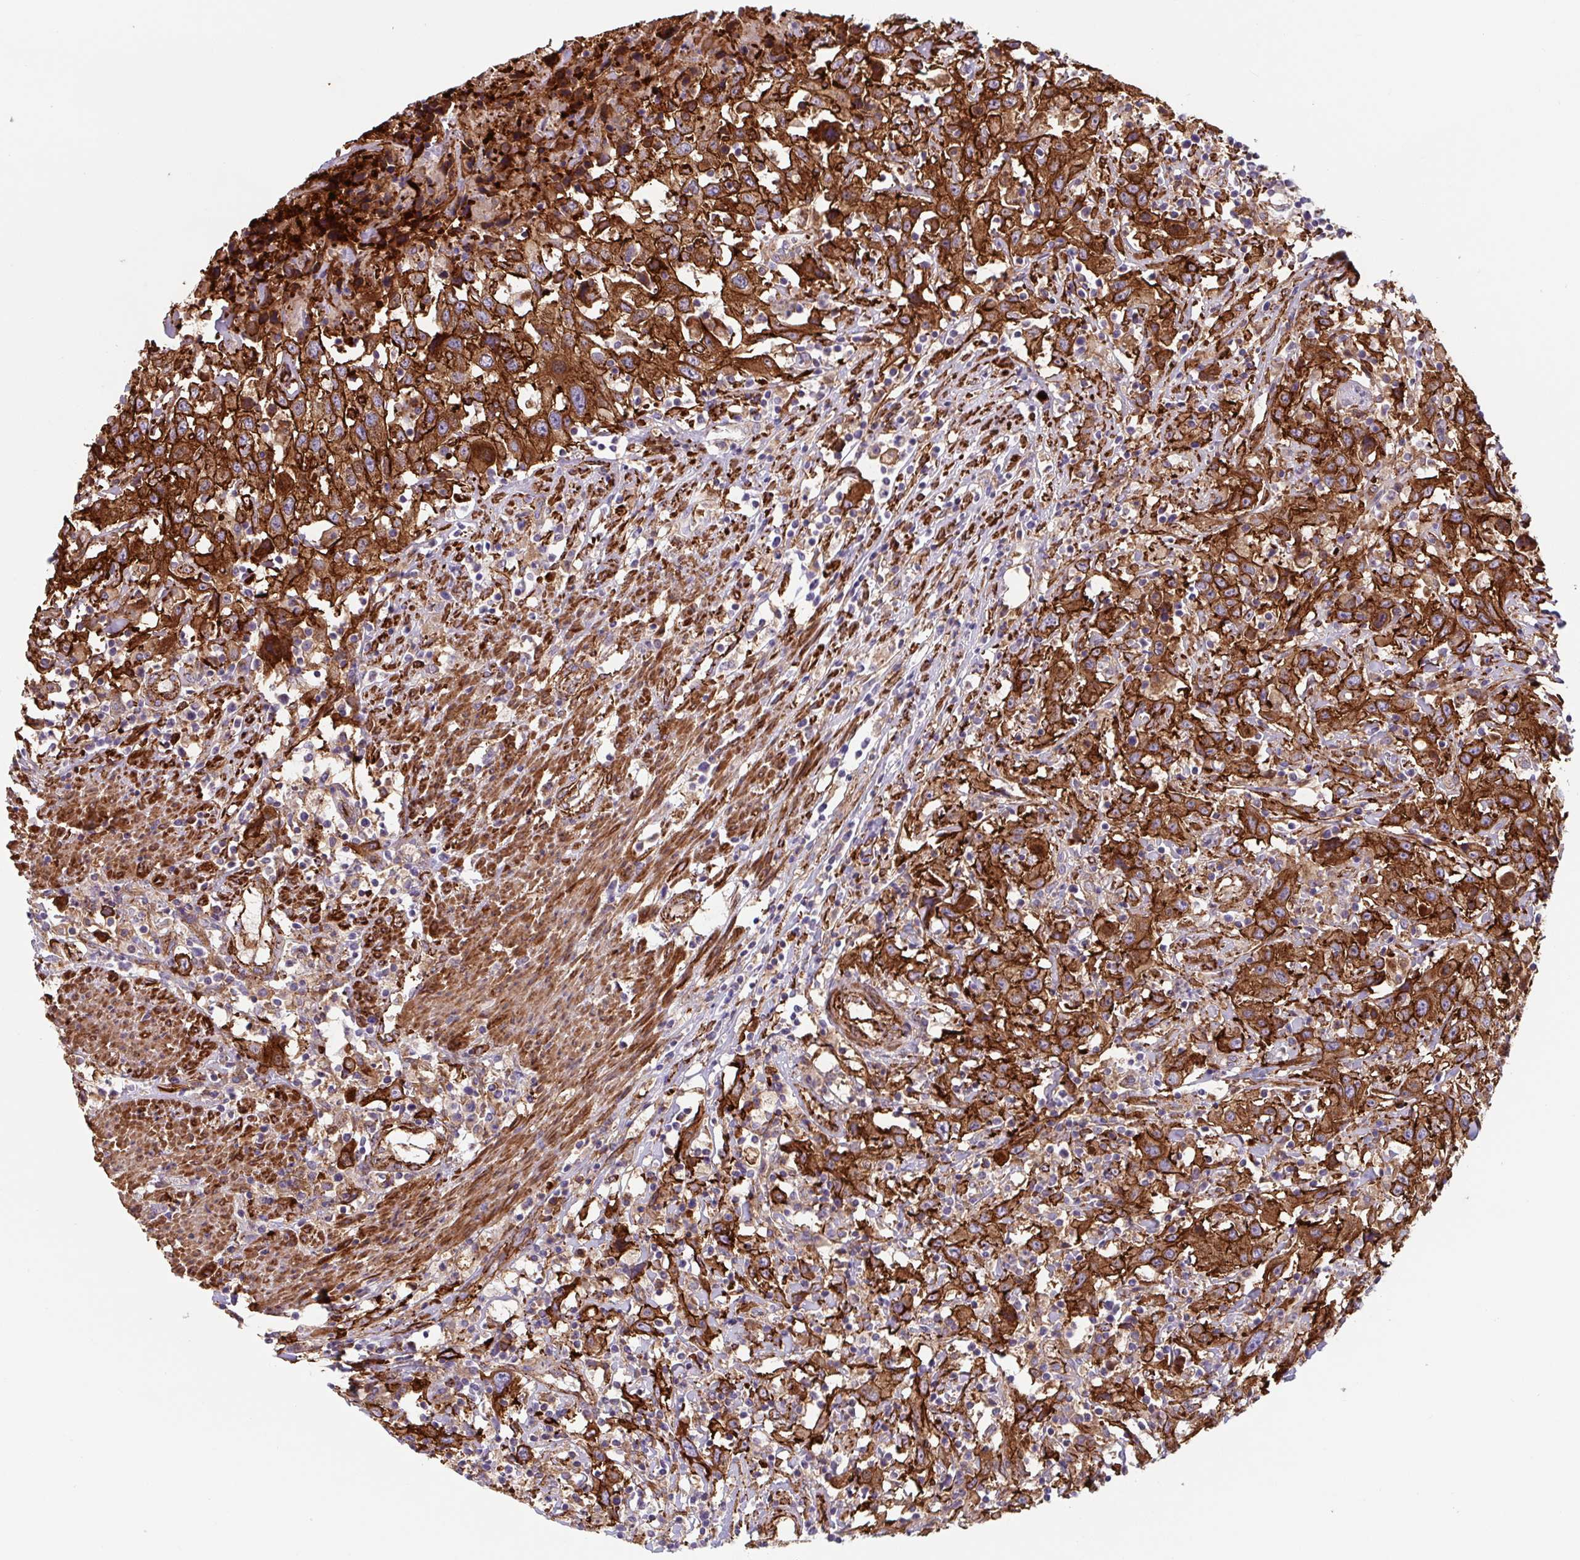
{"staining": {"intensity": "strong", "quantity": ">75%", "location": "cytoplasmic/membranous"}, "tissue": "urothelial cancer", "cell_type": "Tumor cells", "image_type": "cancer", "snomed": [{"axis": "morphology", "description": "Urothelial carcinoma, High grade"}, {"axis": "topography", "description": "Urinary bladder"}], "caption": "This micrograph demonstrates immunohistochemistry staining of urothelial carcinoma (high-grade), with high strong cytoplasmic/membranous positivity in approximately >75% of tumor cells.", "gene": "DHFR2", "patient": {"sex": "male", "age": 61}}